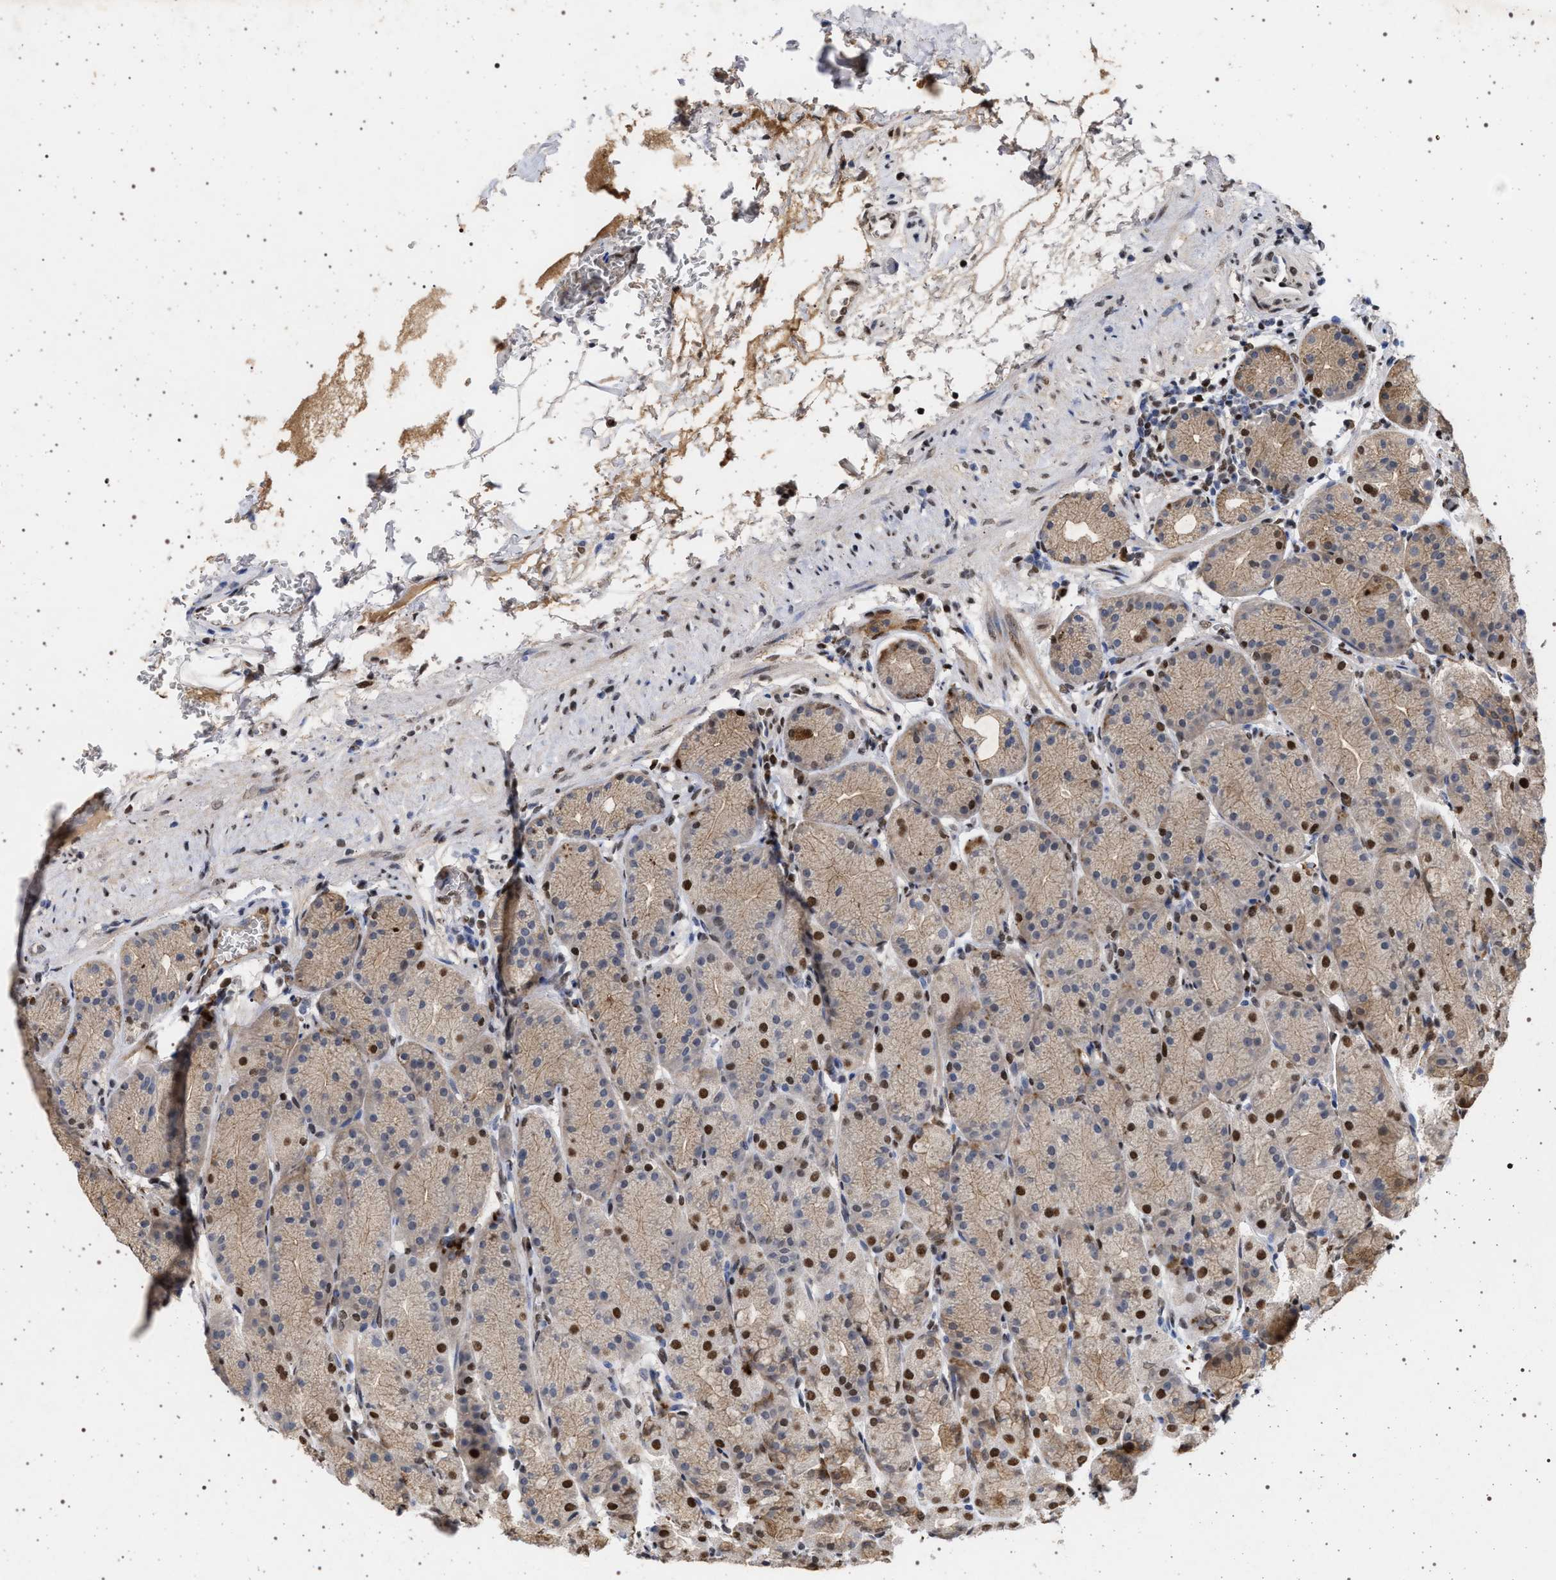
{"staining": {"intensity": "moderate", "quantity": "25%-75%", "location": "cytoplasmic/membranous,nuclear"}, "tissue": "stomach", "cell_type": "Glandular cells", "image_type": "normal", "snomed": [{"axis": "morphology", "description": "Normal tissue, NOS"}, {"axis": "topography", "description": "Stomach"}], "caption": "A high-resolution photomicrograph shows immunohistochemistry staining of normal stomach, which demonstrates moderate cytoplasmic/membranous,nuclear staining in approximately 25%-75% of glandular cells.", "gene": "PHF12", "patient": {"sex": "male", "age": 42}}